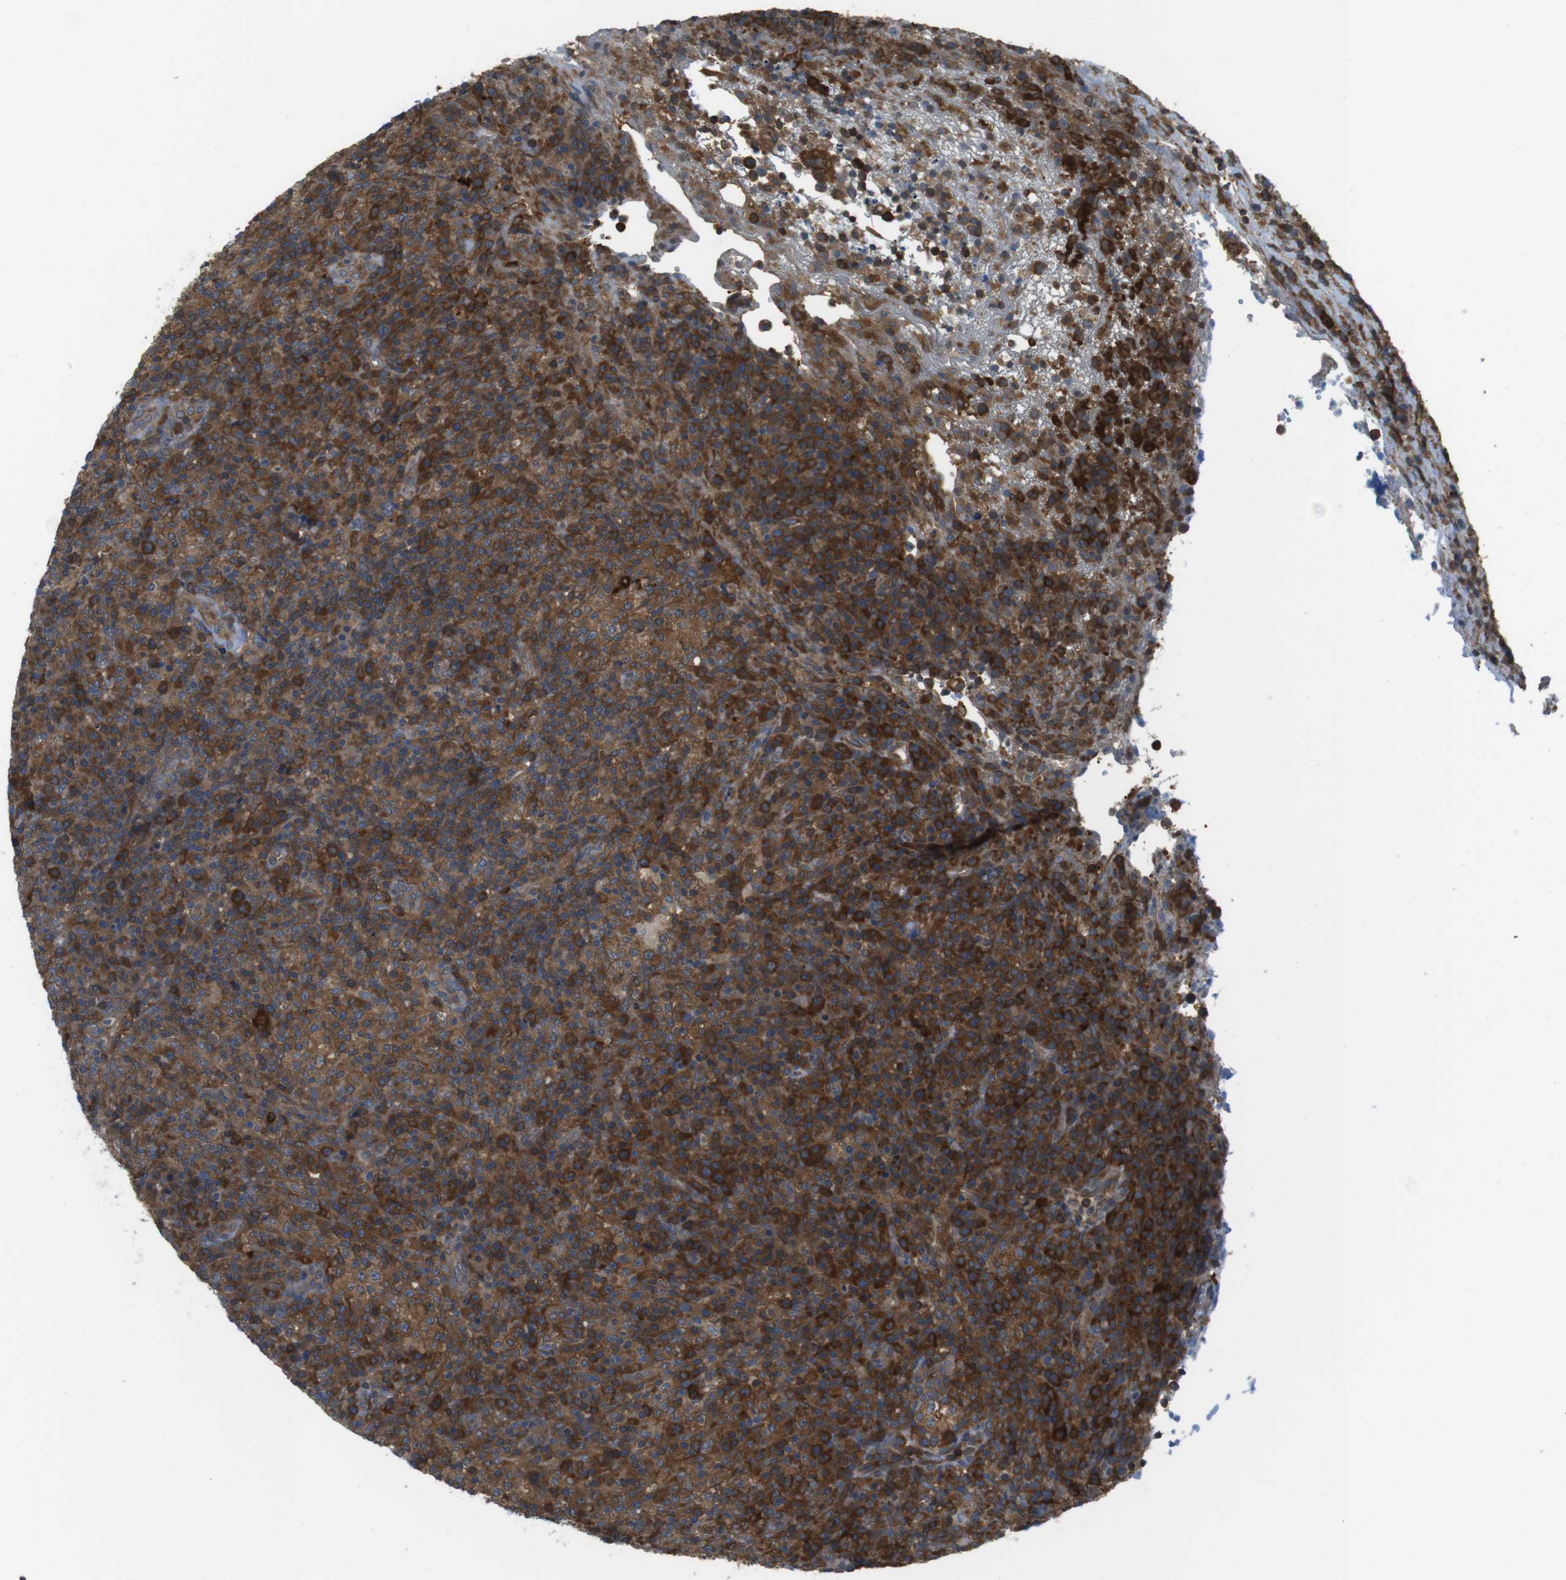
{"staining": {"intensity": "strong", "quantity": ">75%", "location": "cytoplasmic/membranous"}, "tissue": "lymphoma", "cell_type": "Tumor cells", "image_type": "cancer", "snomed": [{"axis": "morphology", "description": "Malignant lymphoma, non-Hodgkin's type, High grade"}, {"axis": "topography", "description": "Lymph node"}], "caption": "A photomicrograph showing strong cytoplasmic/membranous expression in about >75% of tumor cells in lymphoma, as visualized by brown immunohistochemical staining.", "gene": "MTHFD1", "patient": {"sex": "female", "age": 76}}